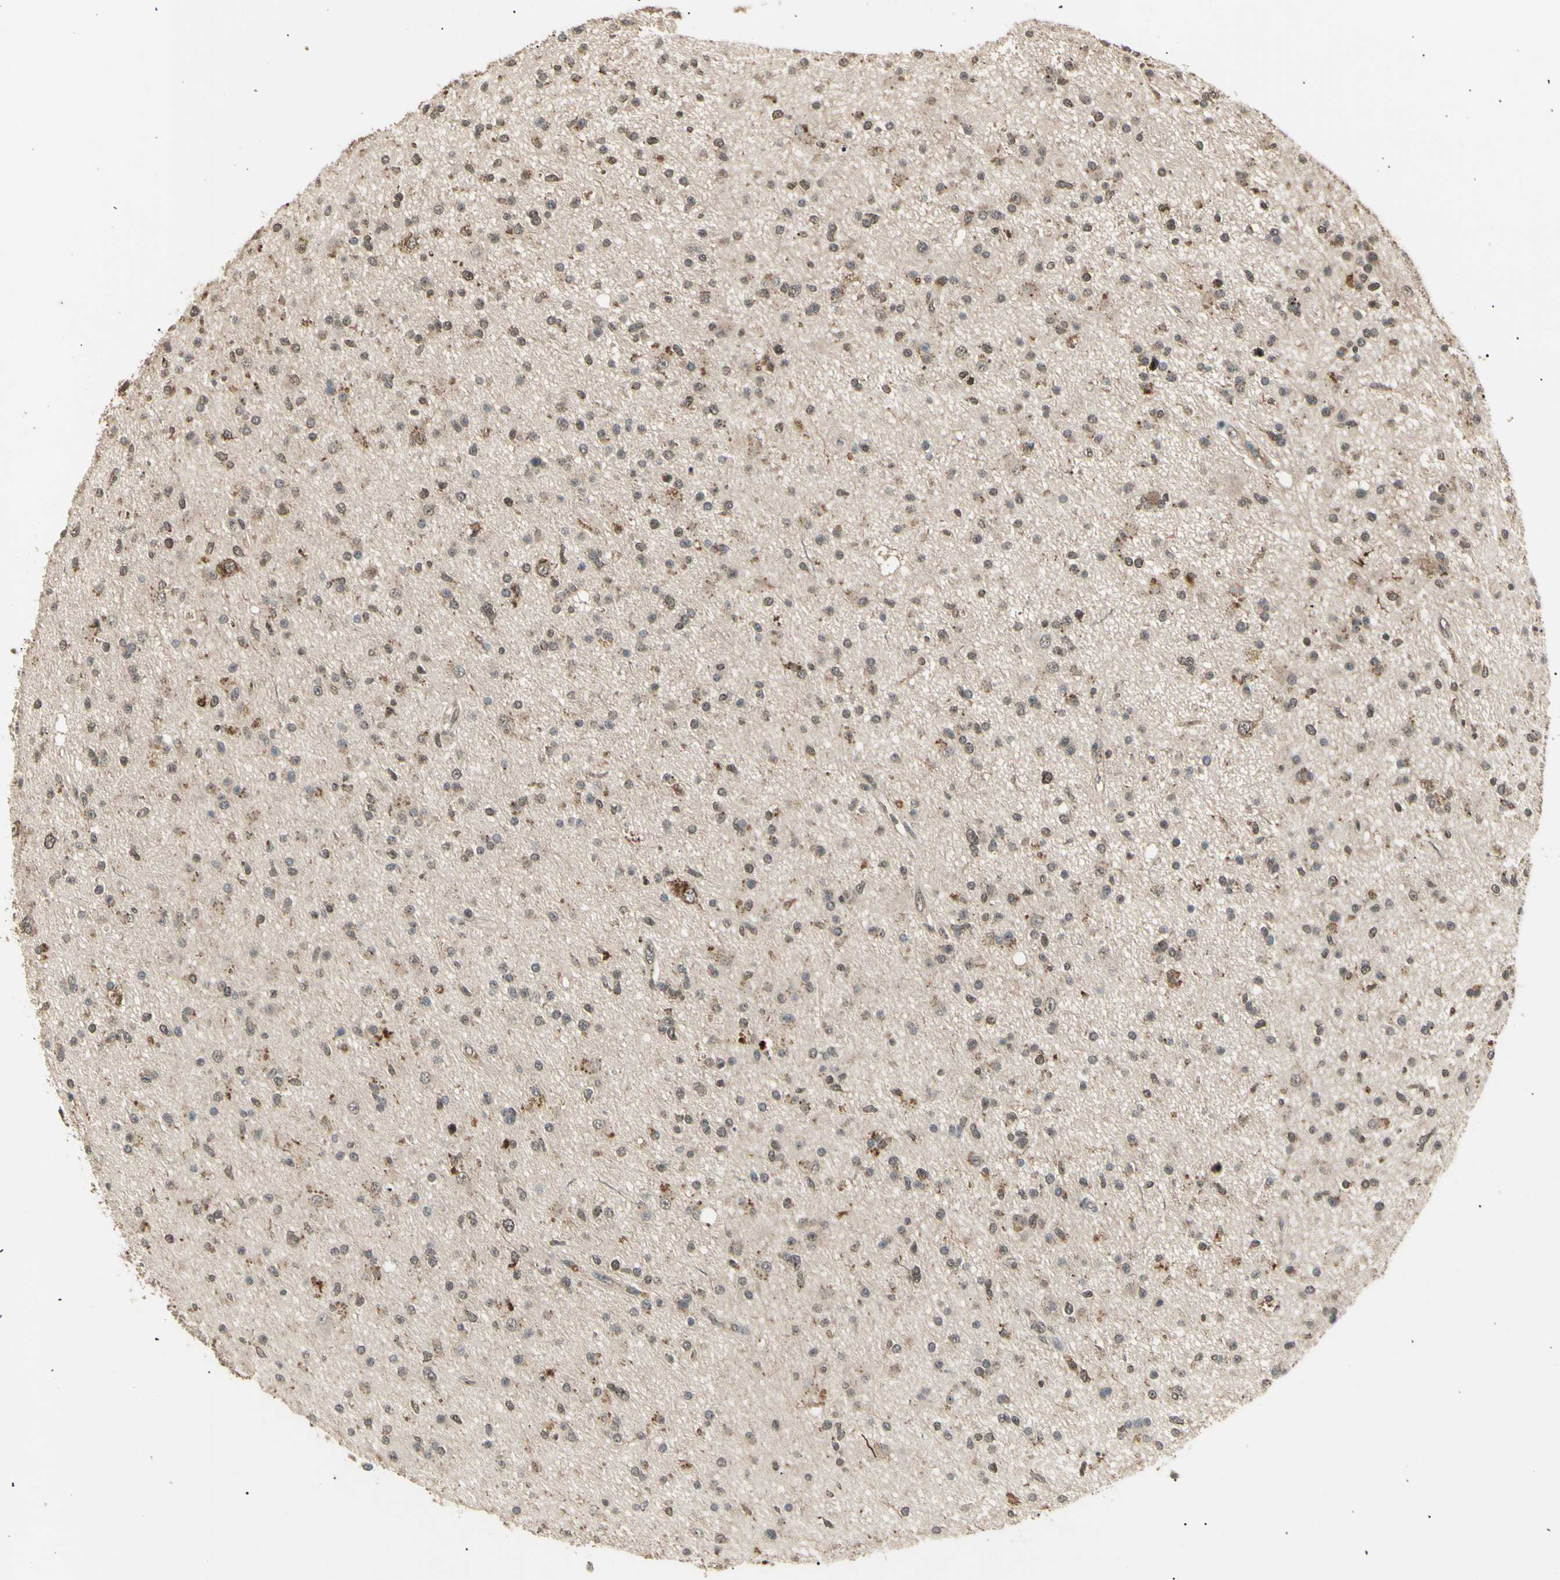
{"staining": {"intensity": "moderate", "quantity": "25%-75%", "location": "cytoplasmic/membranous,nuclear"}, "tissue": "glioma", "cell_type": "Tumor cells", "image_type": "cancer", "snomed": [{"axis": "morphology", "description": "Glioma, malignant, High grade"}, {"axis": "topography", "description": "Brain"}], "caption": "Immunohistochemistry micrograph of neoplastic tissue: human glioma stained using IHC demonstrates medium levels of moderate protein expression localized specifically in the cytoplasmic/membranous and nuclear of tumor cells, appearing as a cytoplasmic/membranous and nuclear brown color.", "gene": "NUAK2", "patient": {"sex": "male", "age": 33}}